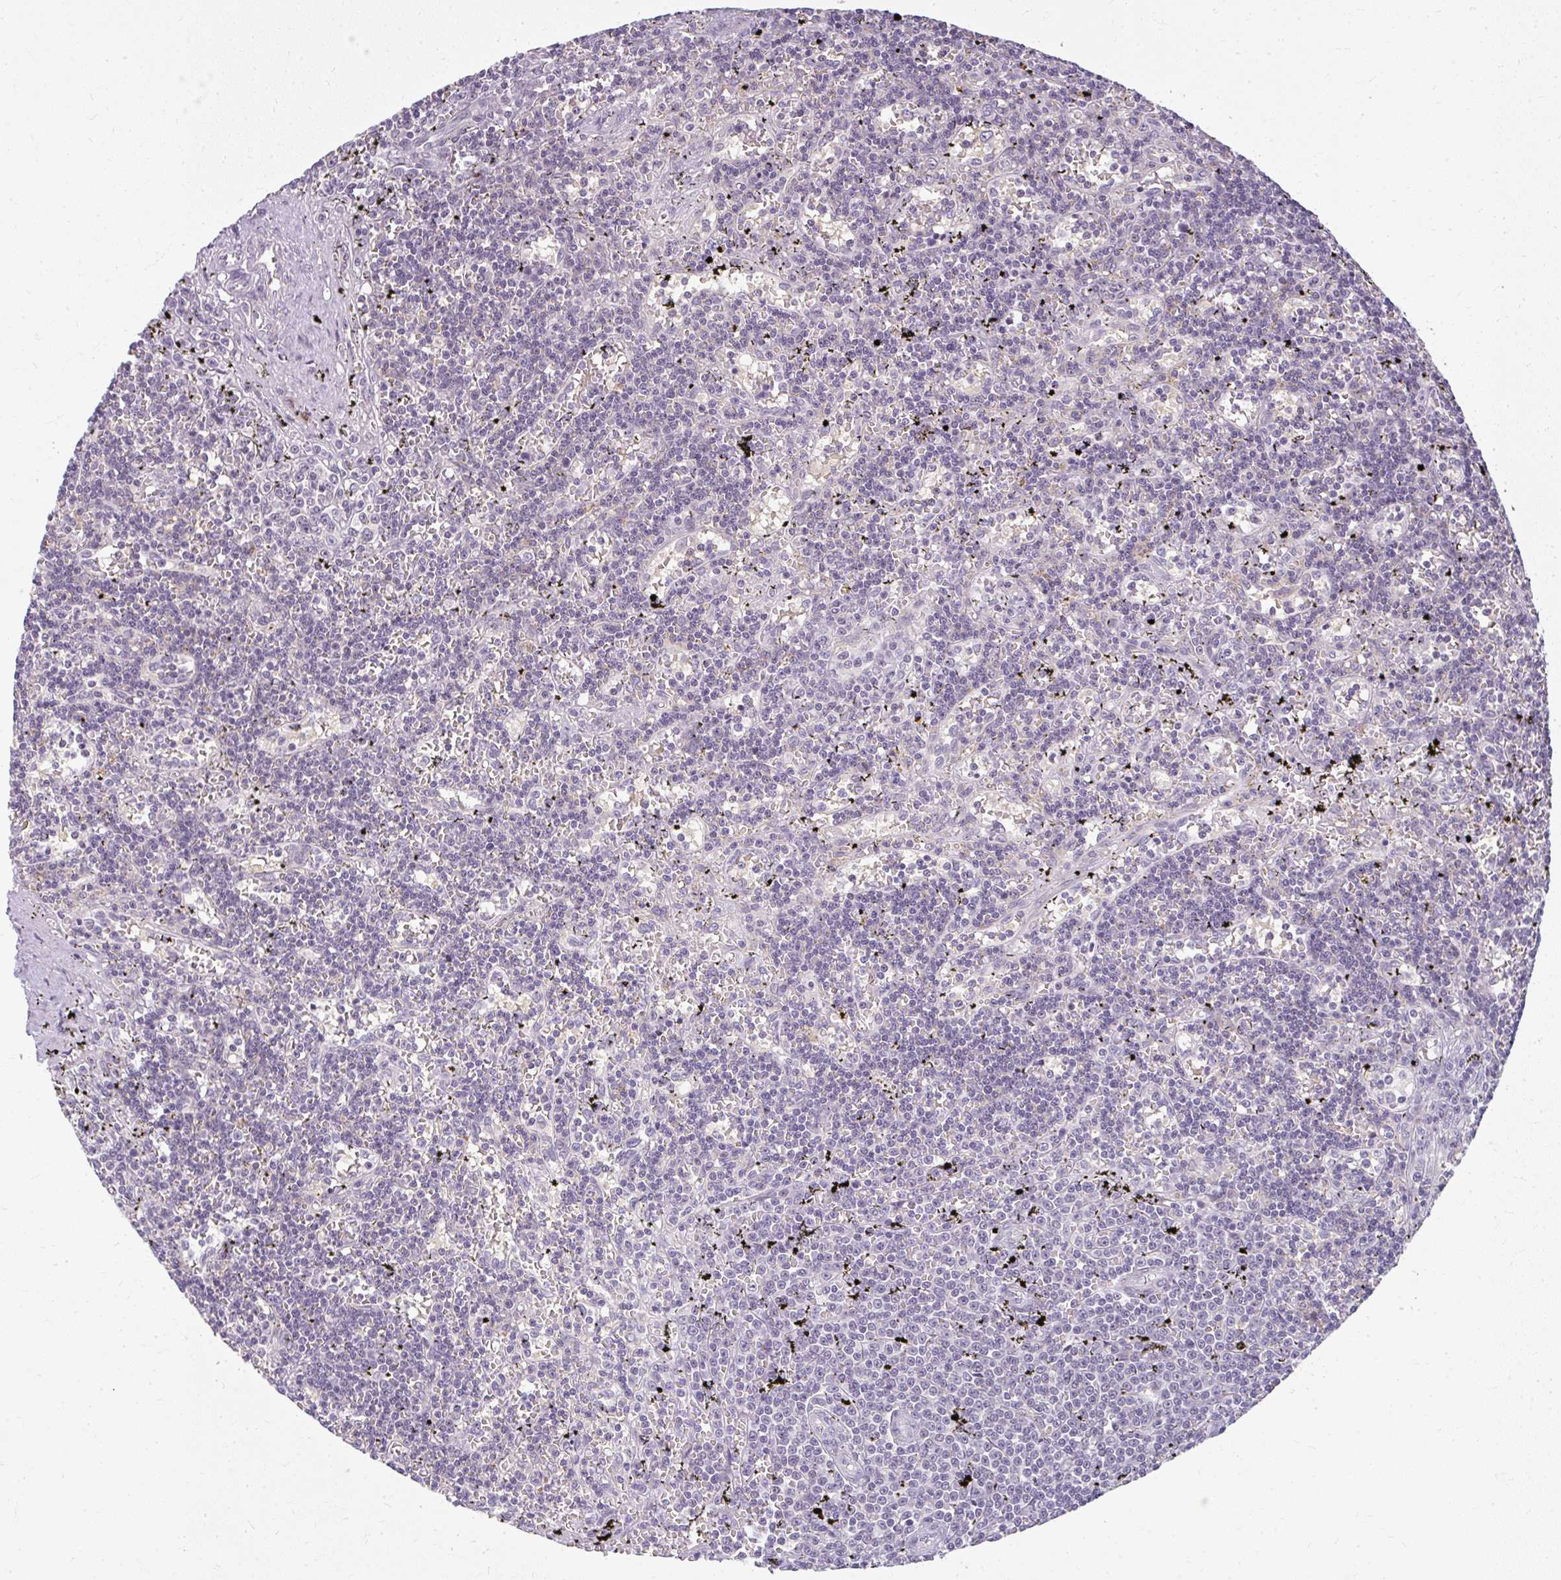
{"staining": {"intensity": "negative", "quantity": "none", "location": "none"}, "tissue": "lymphoma", "cell_type": "Tumor cells", "image_type": "cancer", "snomed": [{"axis": "morphology", "description": "Malignant lymphoma, non-Hodgkin's type, Low grade"}, {"axis": "topography", "description": "Spleen"}], "caption": "A micrograph of human malignant lymphoma, non-Hodgkin's type (low-grade) is negative for staining in tumor cells. (Stains: DAB IHC with hematoxylin counter stain, Microscopy: brightfield microscopy at high magnification).", "gene": "ZFYVE26", "patient": {"sex": "male", "age": 60}}